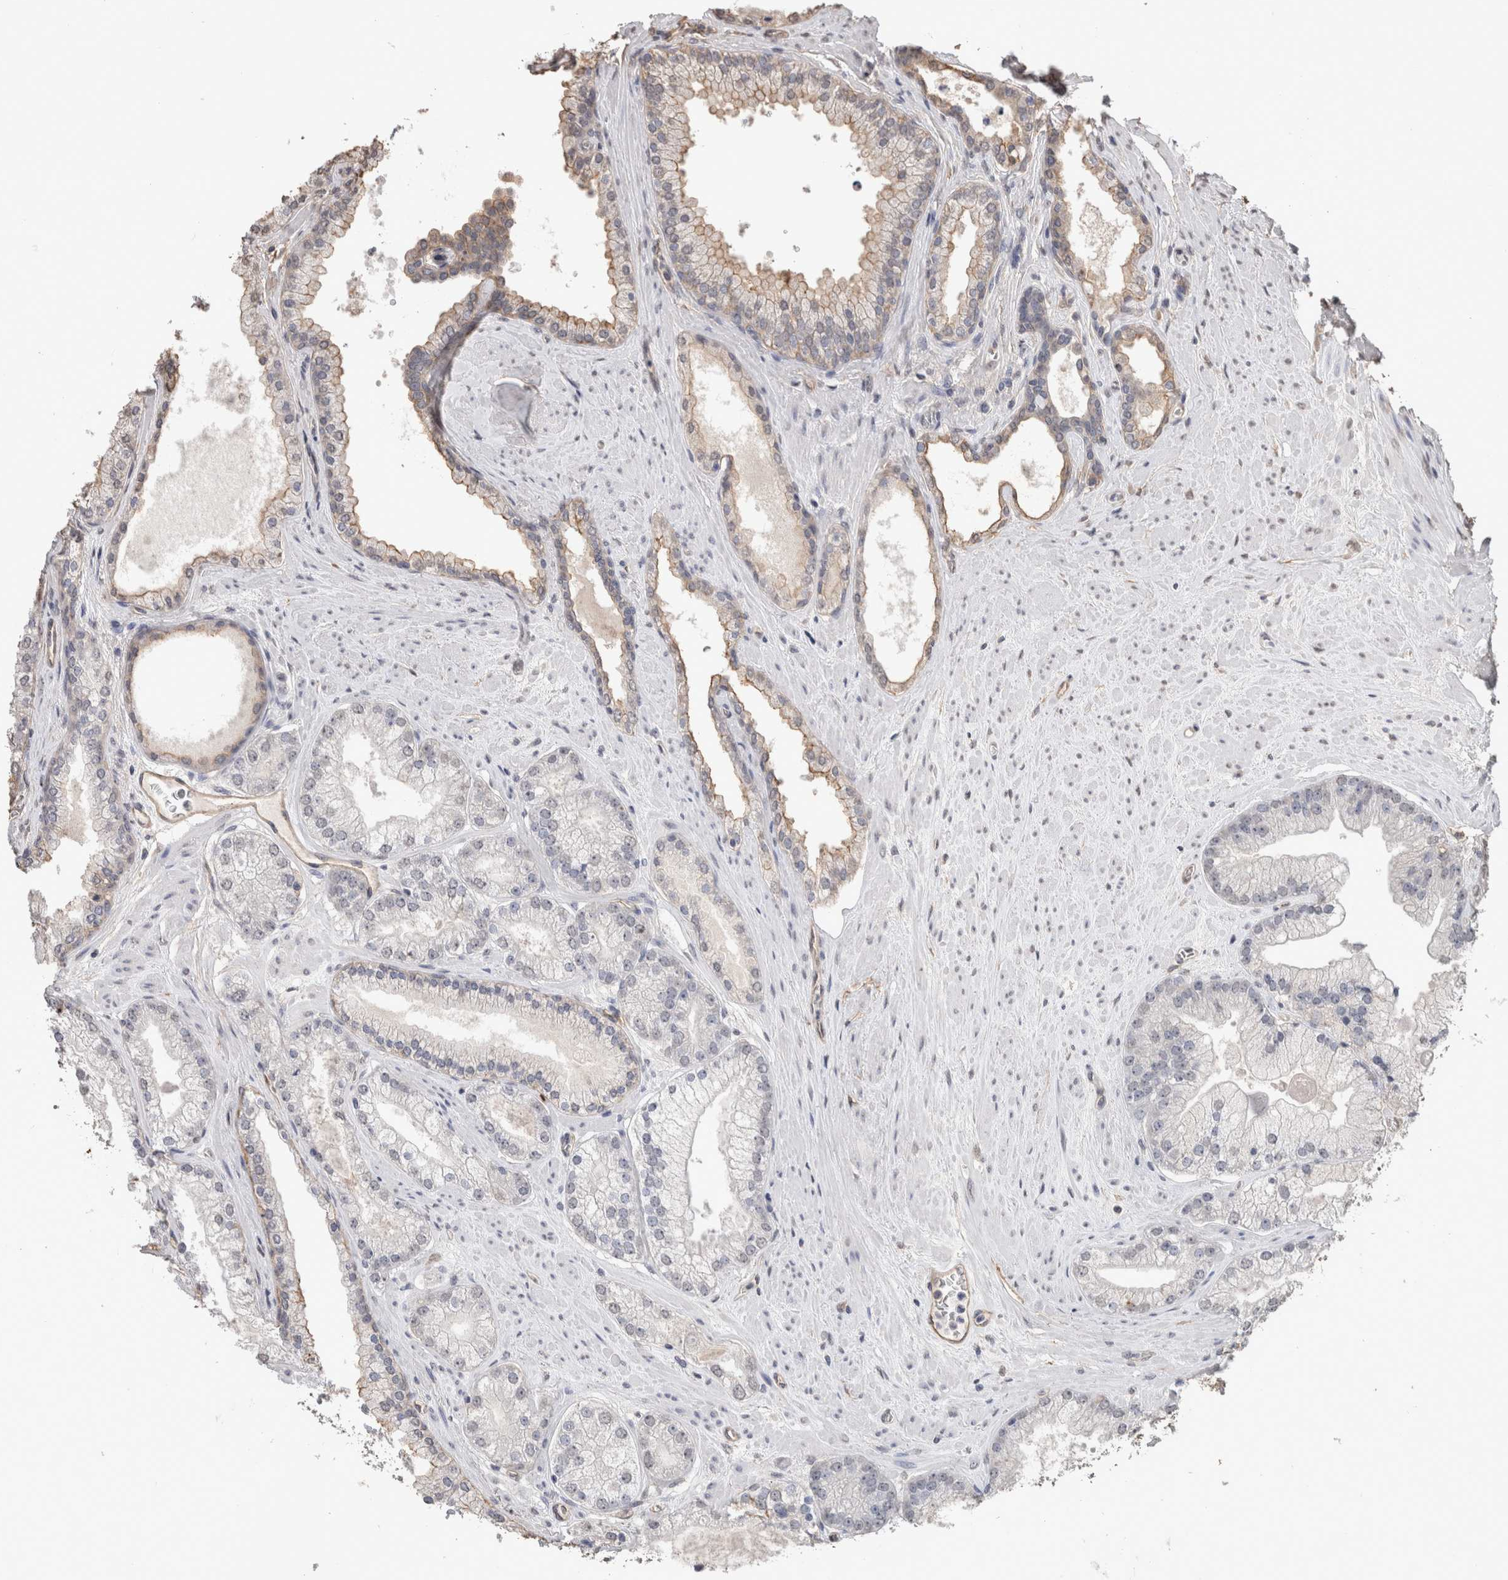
{"staining": {"intensity": "weak", "quantity": "<25%", "location": "cytoplasmic/membranous"}, "tissue": "prostate cancer", "cell_type": "Tumor cells", "image_type": "cancer", "snomed": [{"axis": "morphology", "description": "Adenocarcinoma, High grade"}, {"axis": "topography", "description": "Prostate"}], "caption": "This is an immunohistochemistry photomicrograph of adenocarcinoma (high-grade) (prostate). There is no positivity in tumor cells.", "gene": "S100A10", "patient": {"sex": "male", "age": 58}}